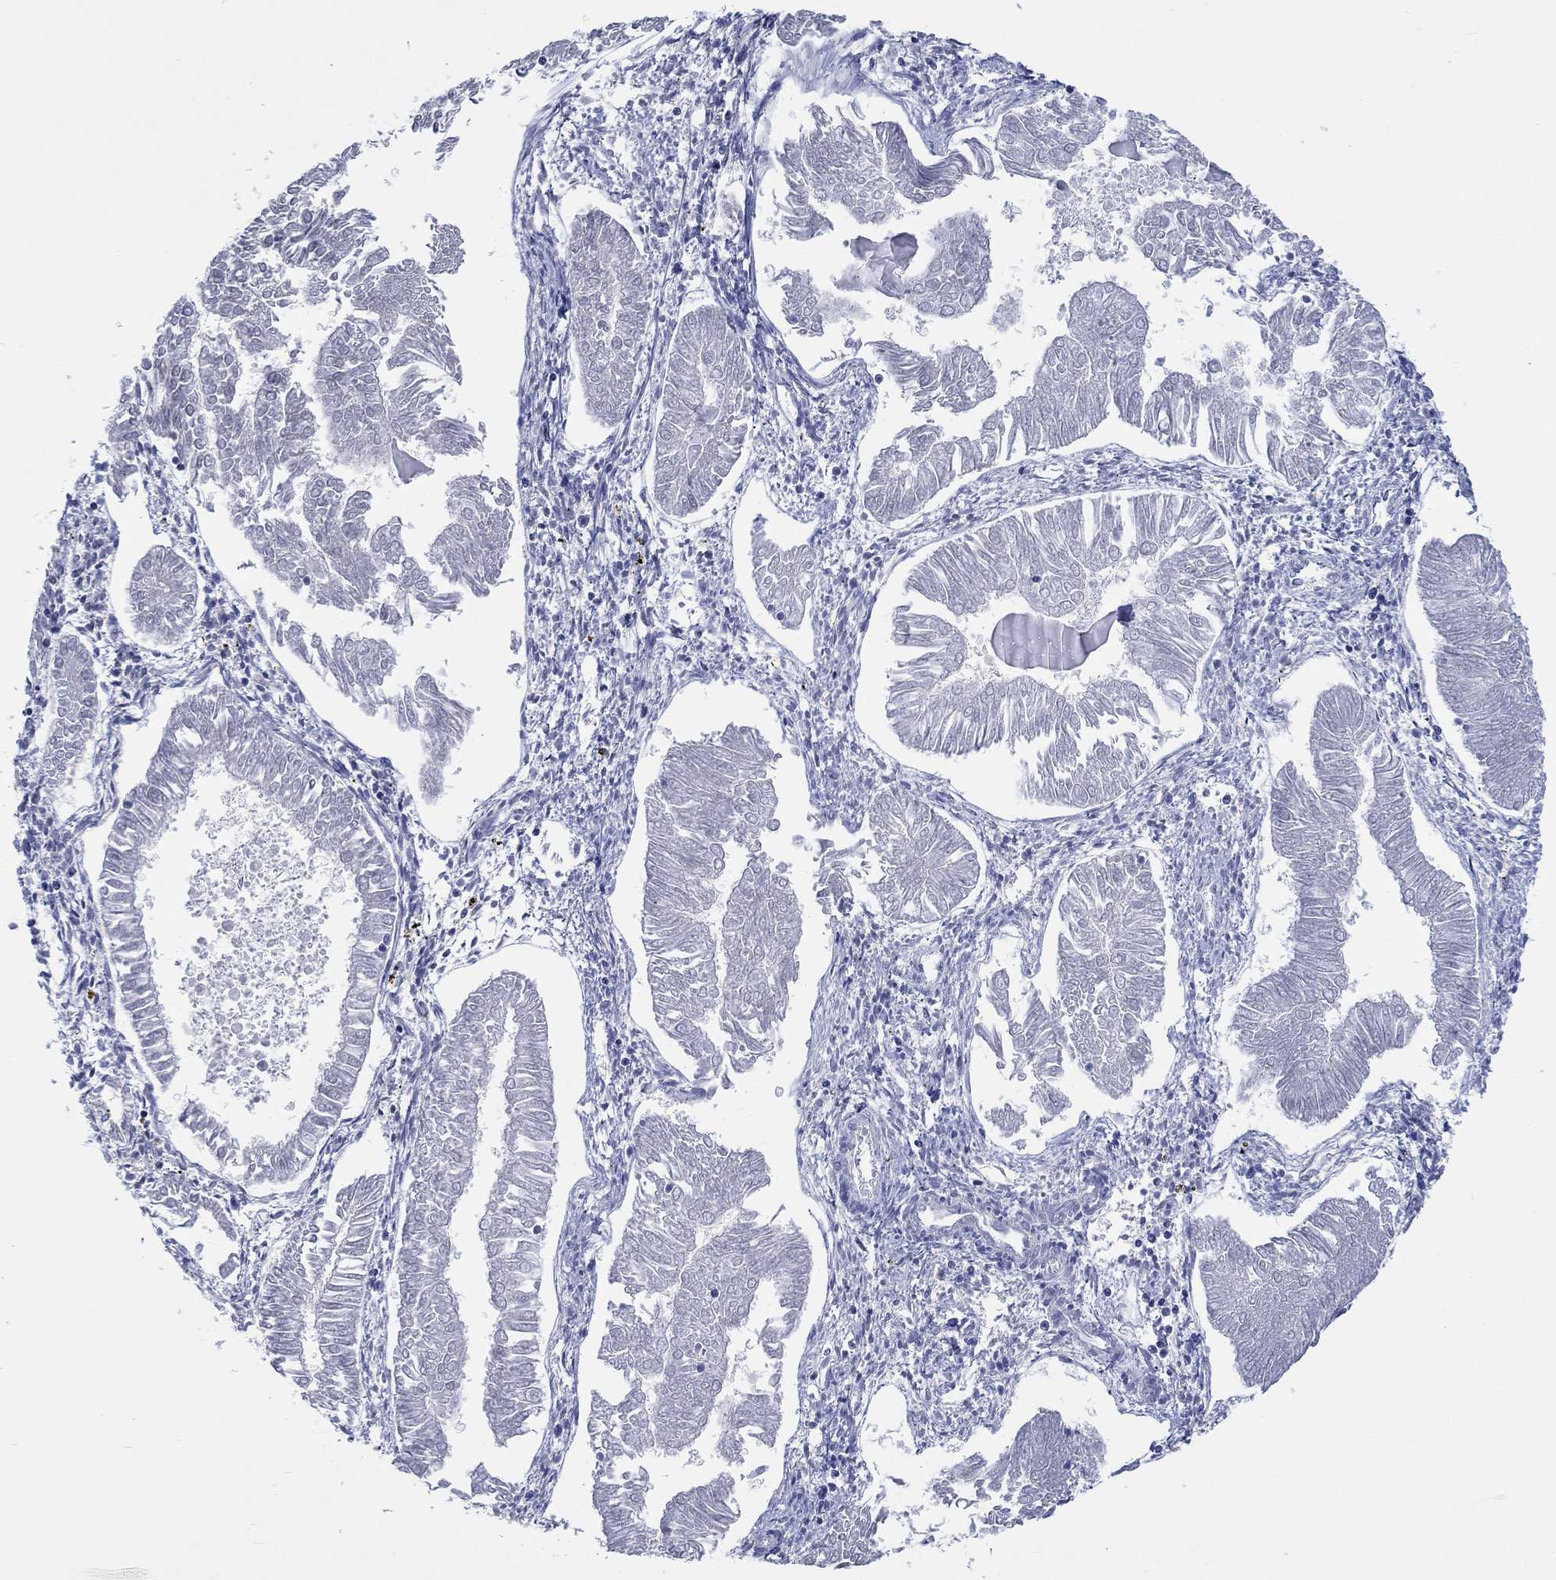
{"staining": {"intensity": "negative", "quantity": "none", "location": "none"}, "tissue": "endometrial cancer", "cell_type": "Tumor cells", "image_type": "cancer", "snomed": [{"axis": "morphology", "description": "Adenocarcinoma, NOS"}, {"axis": "topography", "description": "Endometrium"}], "caption": "Tumor cells show no significant expression in endometrial adenocarcinoma.", "gene": "TOMM20L", "patient": {"sex": "female", "age": 53}}